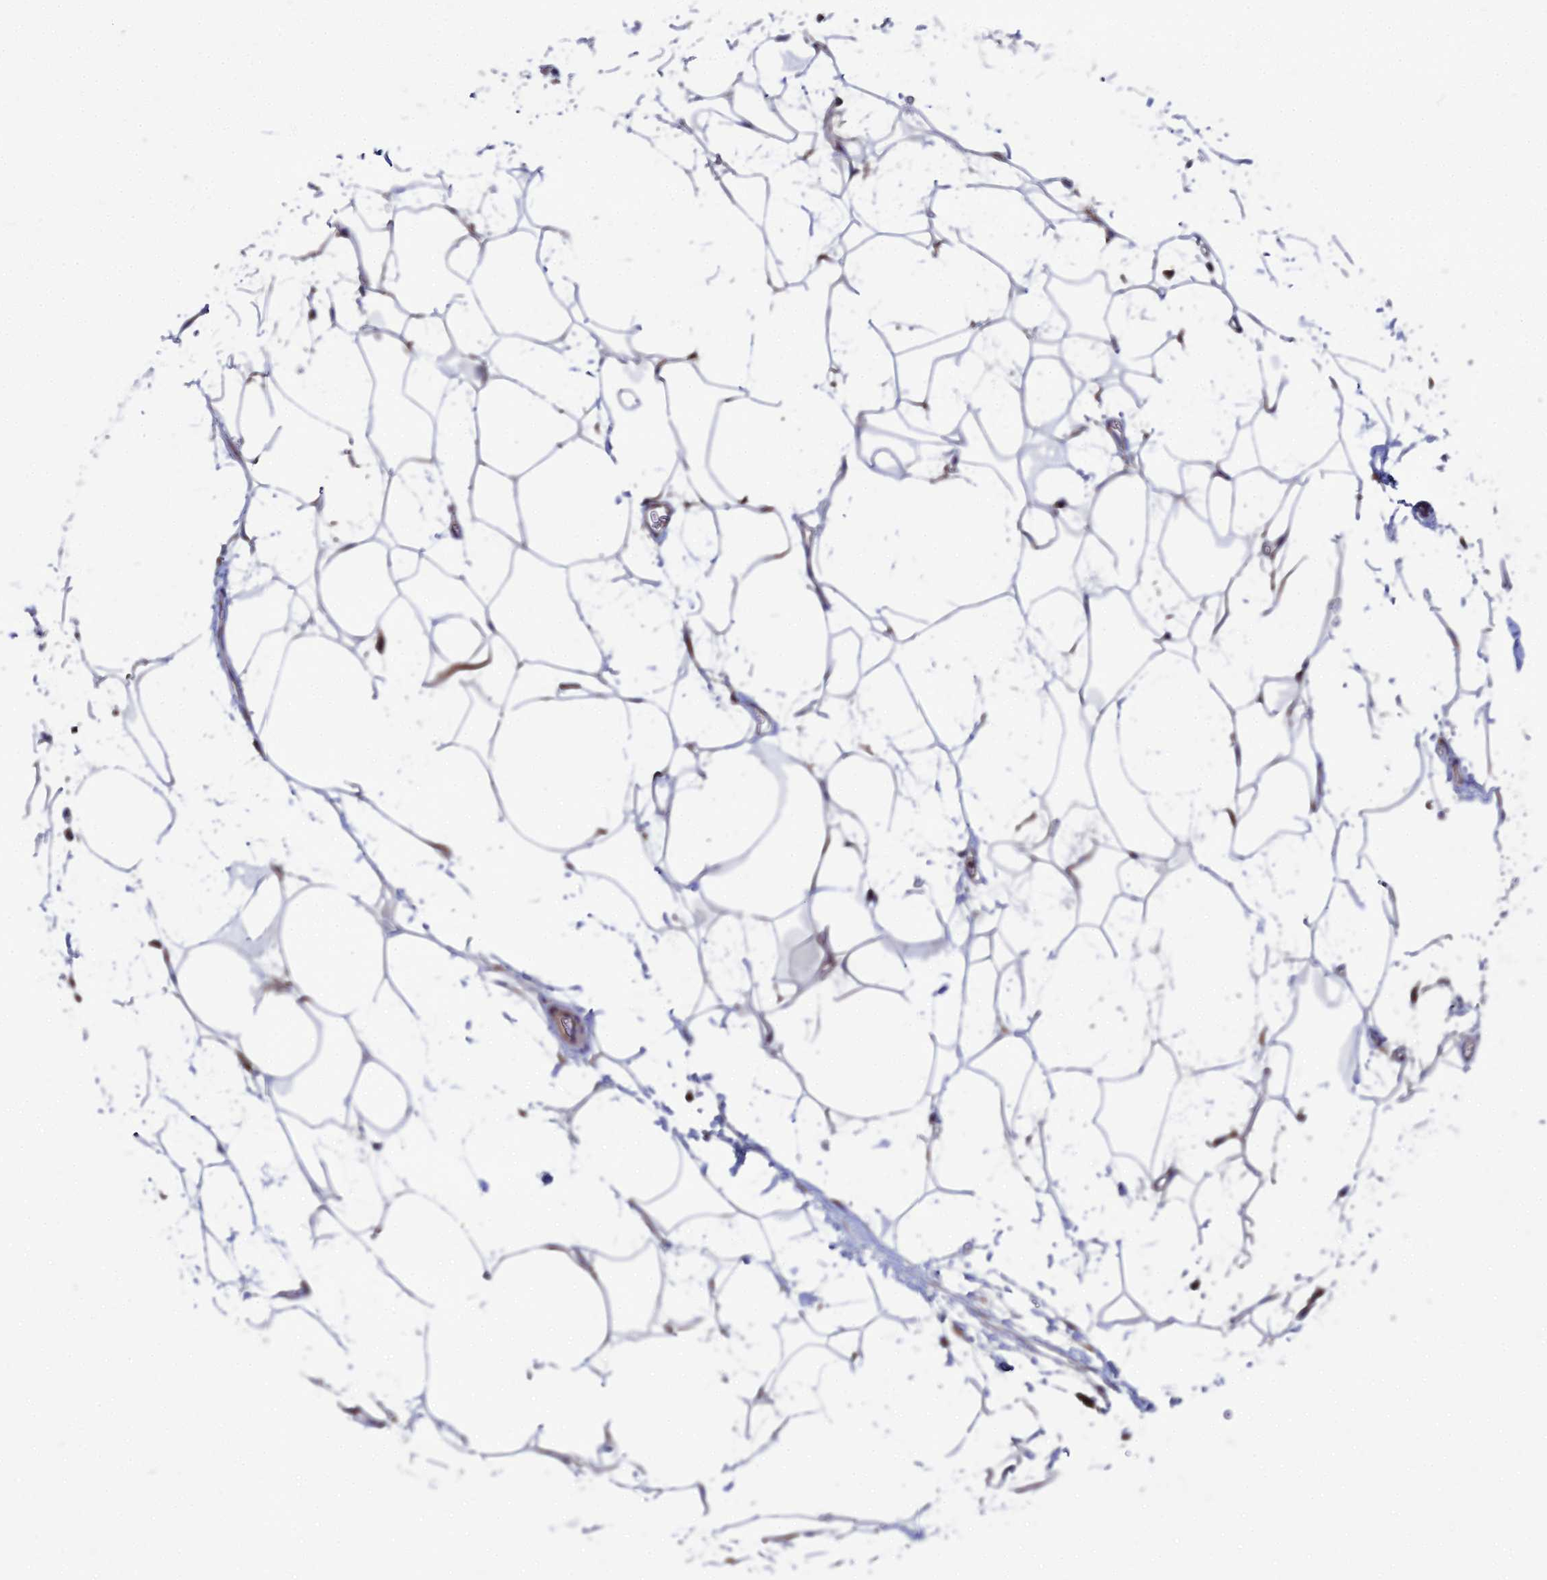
{"staining": {"intensity": "moderate", "quantity": "25%-75%", "location": "nuclear"}, "tissue": "adipose tissue", "cell_type": "Adipocytes", "image_type": "normal", "snomed": [{"axis": "morphology", "description": "Normal tissue, NOS"}, {"axis": "morphology", "description": "Adenocarcinoma, NOS"}, {"axis": "topography", "description": "Rectum"}, {"axis": "topography", "description": "Vagina"}, {"axis": "topography", "description": "Peripheral nerve tissue"}], "caption": "Adipose tissue stained for a protein reveals moderate nuclear positivity in adipocytes. (DAB = brown stain, brightfield microscopy at high magnification).", "gene": "CLCN3", "patient": {"sex": "female", "age": 71}}